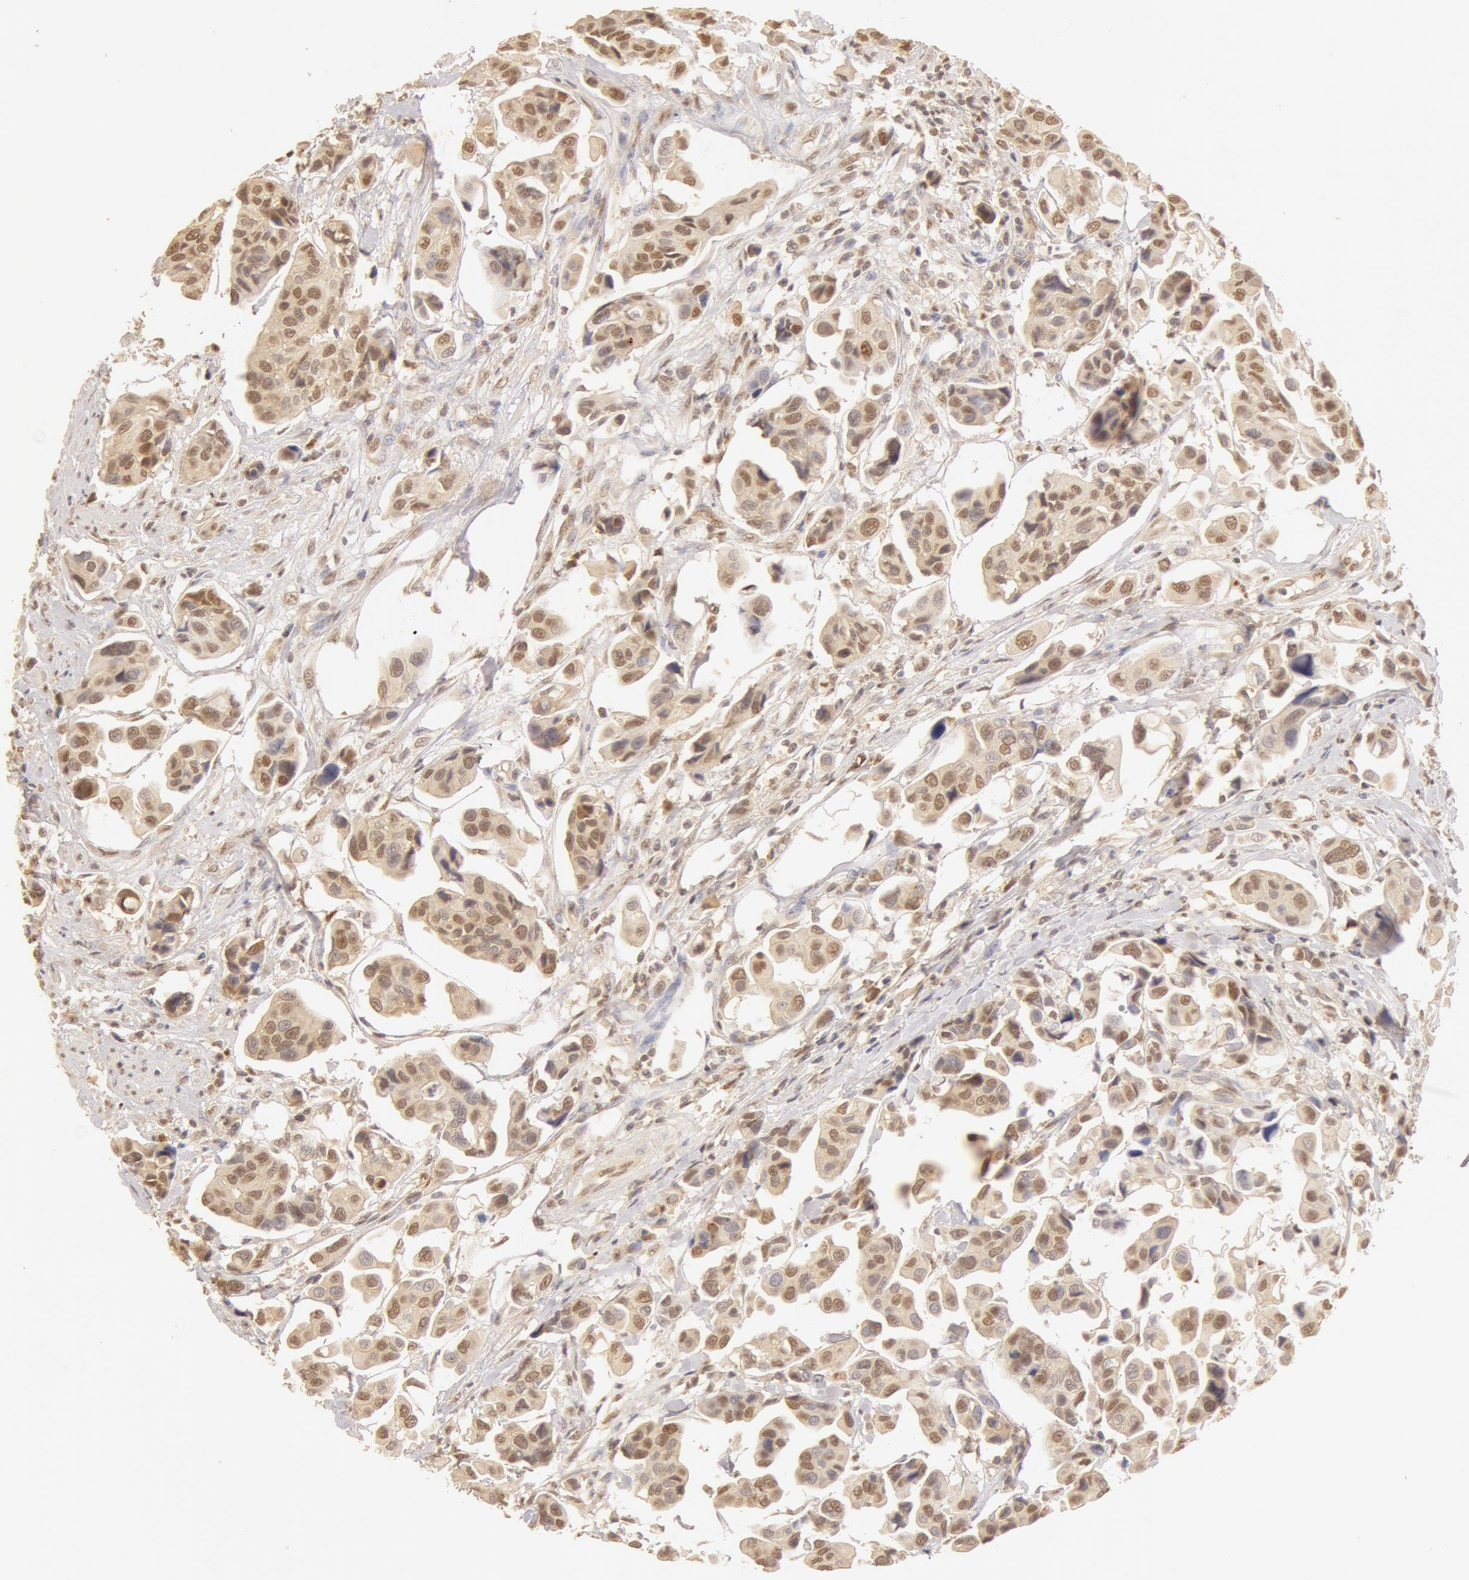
{"staining": {"intensity": "moderate", "quantity": ">75%", "location": "cytoplasmic/membranous,nuclear"}, "tissue": "urothelial cancer", "cell_type": "Tumor cells", "image_type": "cancer", "snomed": [{"axis": "morphology", "description": "Adenocarcinoma, NOS"}, {"axis": "topography", "description": "Urinary bladder"}], "caption": "Immunohistochemistry (IHC) of urothelial cancer displays medium levels of moderate cytoplasmic/membranous and nuclear positivity in approximately >75% of tumor cells.", "gene": "SNRNP70", "patient": {"sex": "male", "age": 61}}